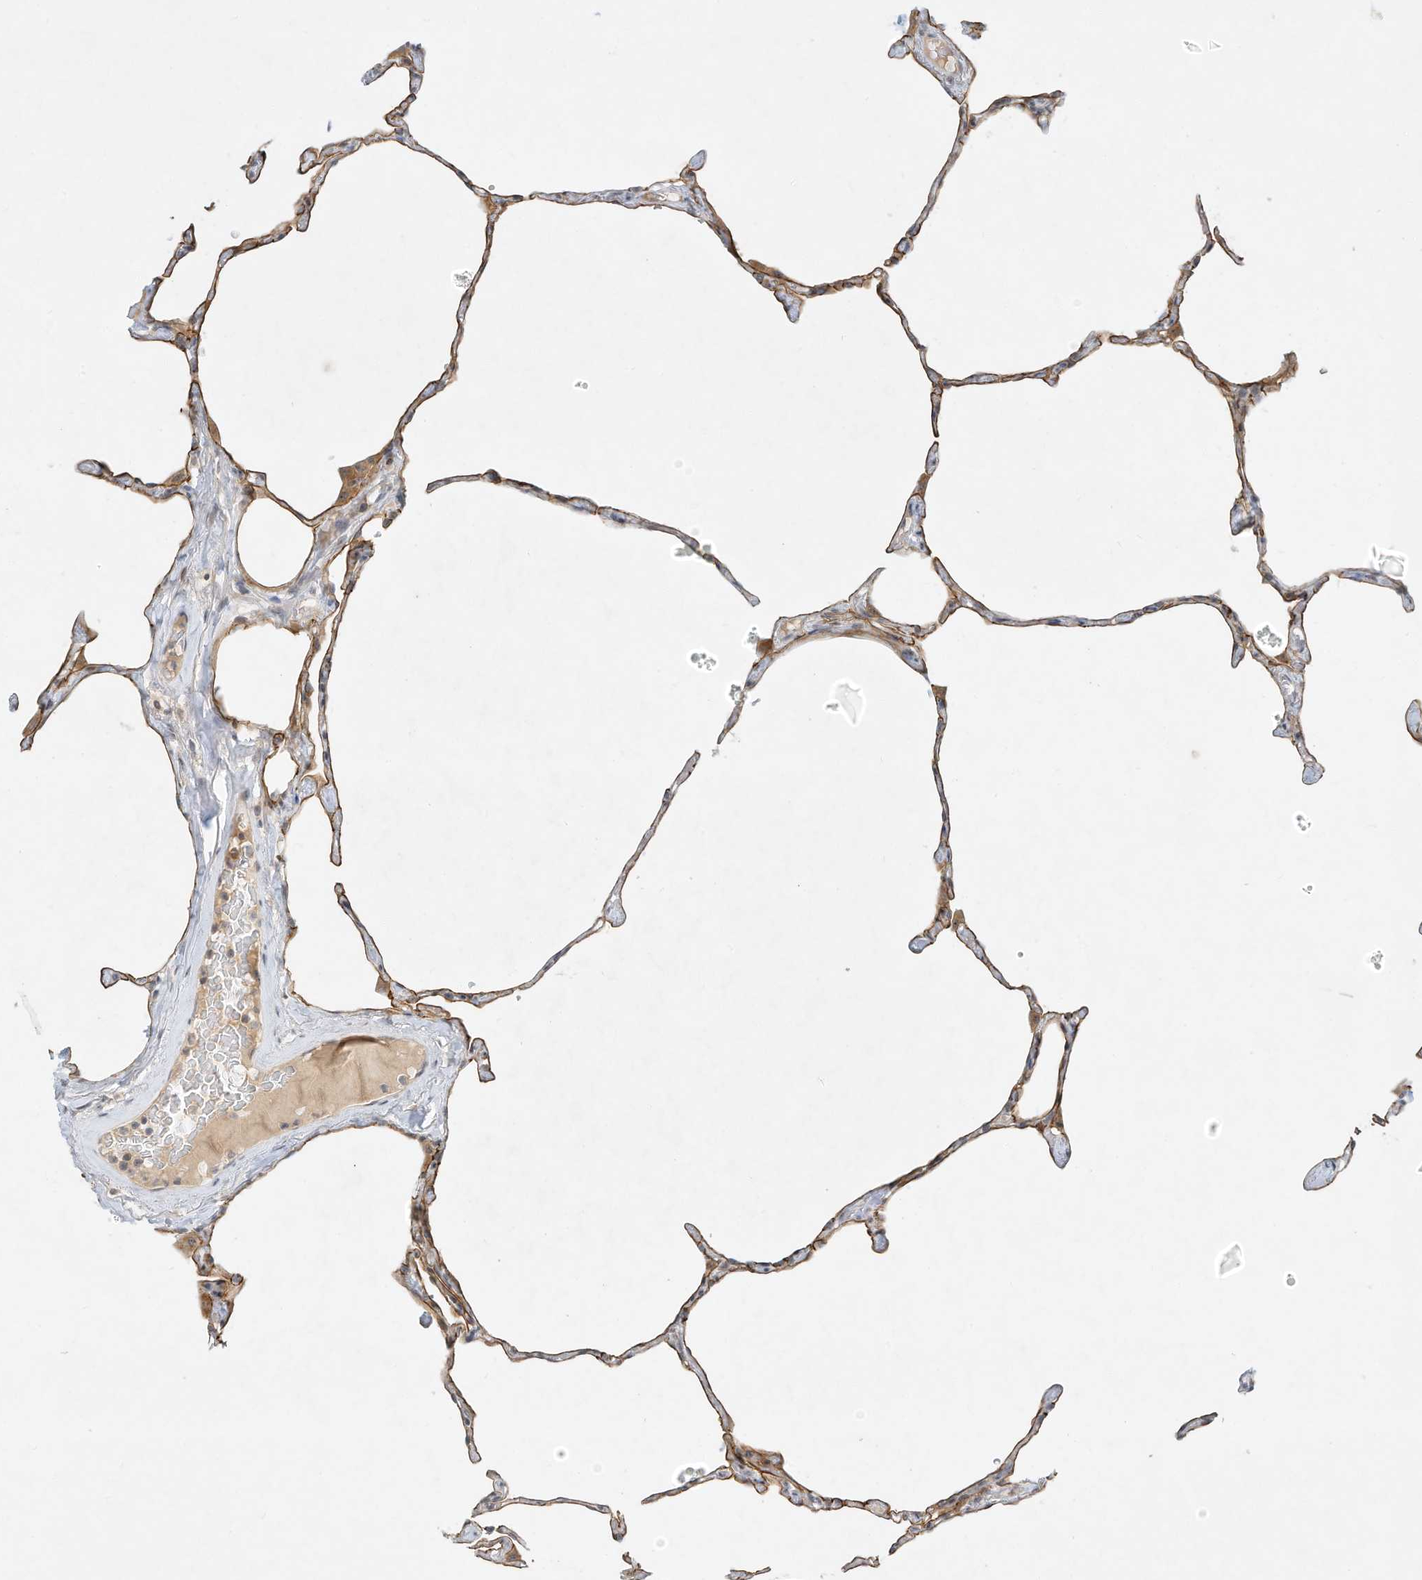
{"staining": {"intensity": "moderate", "quantity": "25%-75%", "location": "cytoplasmic/membranous"}, "tissue": "lung", "cell_type": "Alveolar cells", "image_type": "normal", "snomed": [{"axis": "morphology", "description": "Normal tissue, NOS"}, {"axis": "topography", "description": "Lung"}], "caption": "Immunohistochemical staining of unremarkable human lung shows moderate cytoplasmic/membranous protein expression in approximately 25%-75% of alveolar cells.", "gene": "PAK6", "patient": {"sex": "male", "age": 65}}